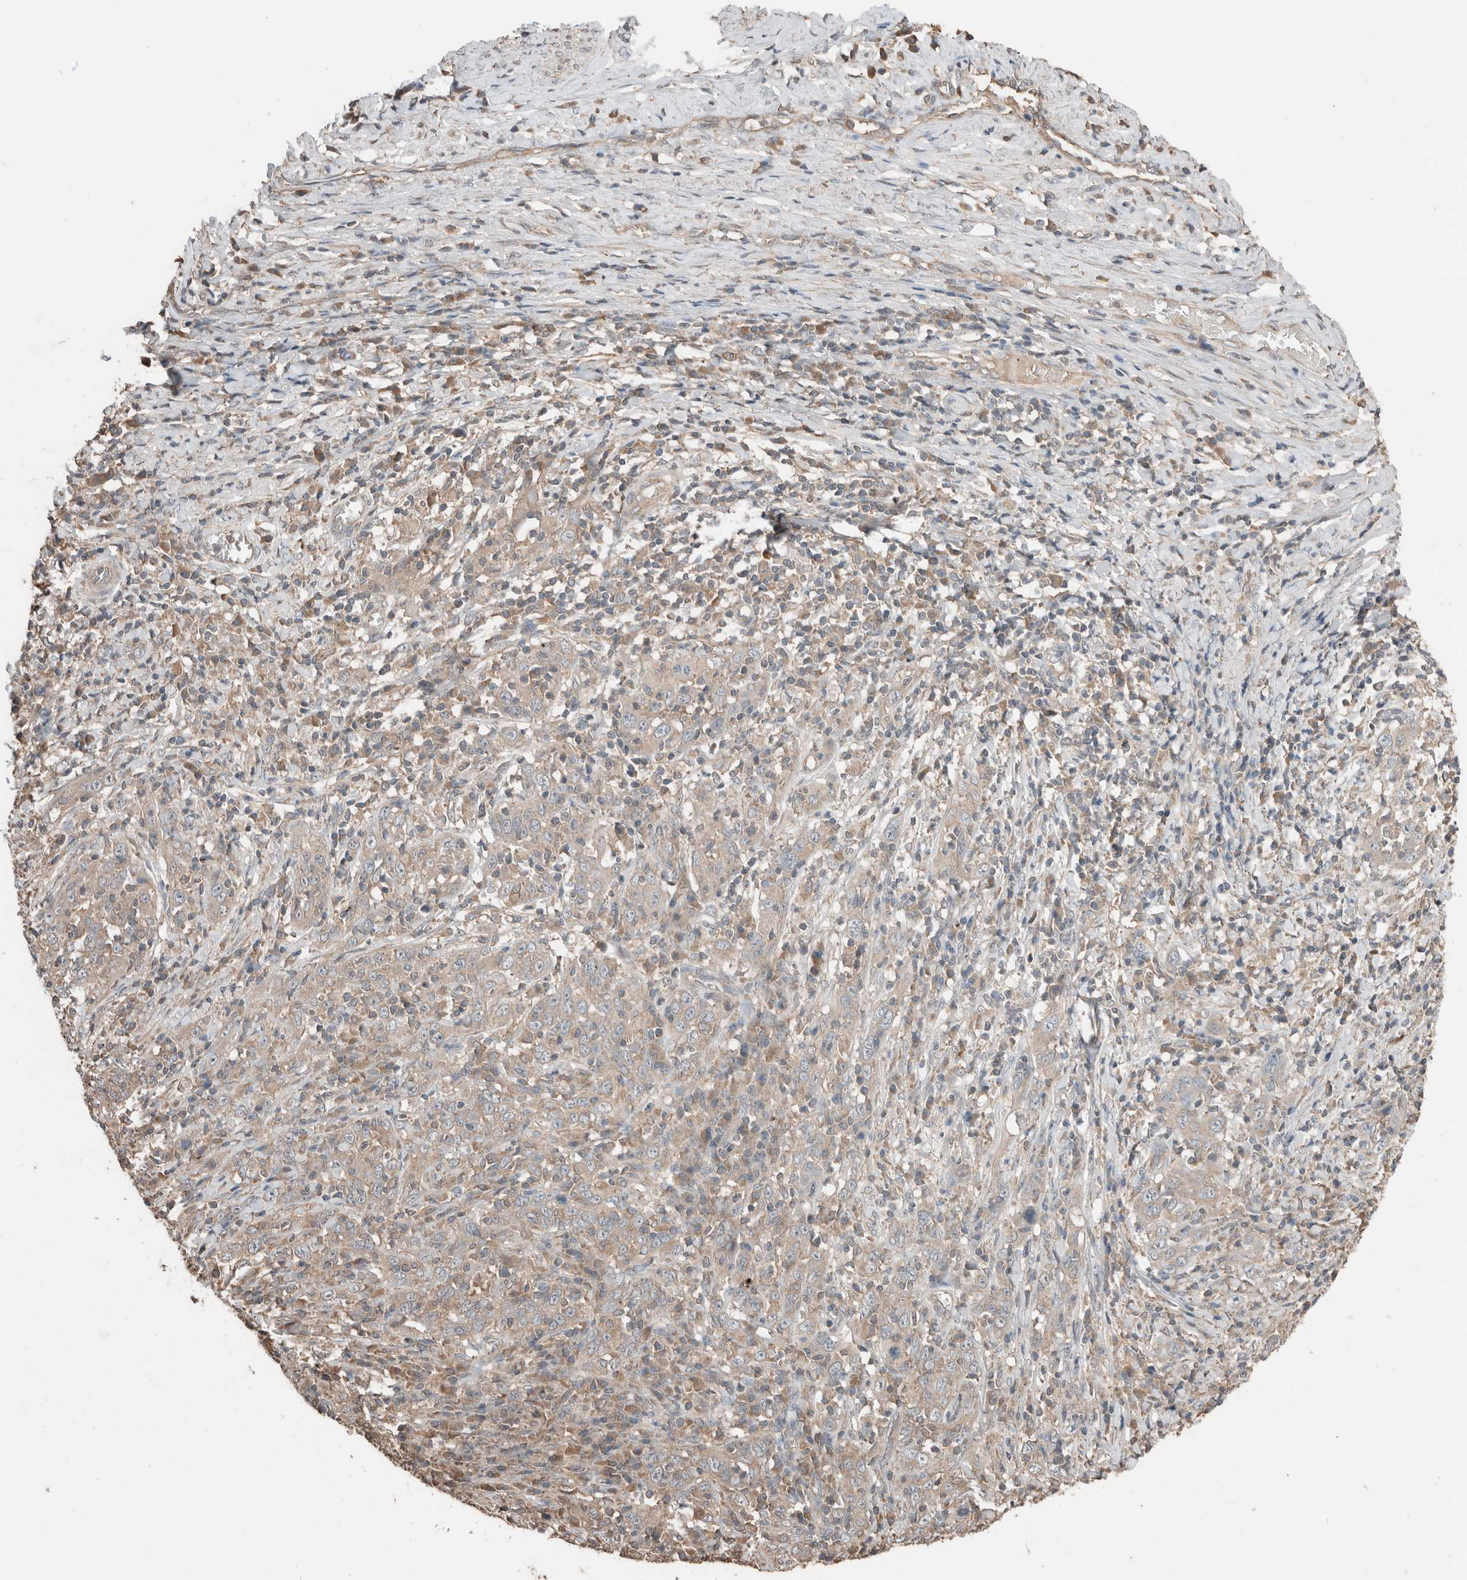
{"staining": {"intensity": "weak", "quantity": "<25%", "location": "cytoplasmic/membranous"}, "tissue": "cervical cancer", "cell_type": "Tumor cells", "image_type": "cancer", "snomed": [{"axis": "morphology", "description": "Squamous cell carcinoma, NOS"}, {"axis": "topography", "description": "Cervix"}], "caption": "Immunohistochemistry (IHC) micrograph of squamous cell carcinoma (cervical) stained for a protein (brown), which shows no staining in tumor cells.", "gene": "ERAP2", "patient": {"sex": "female", "age": 46}}